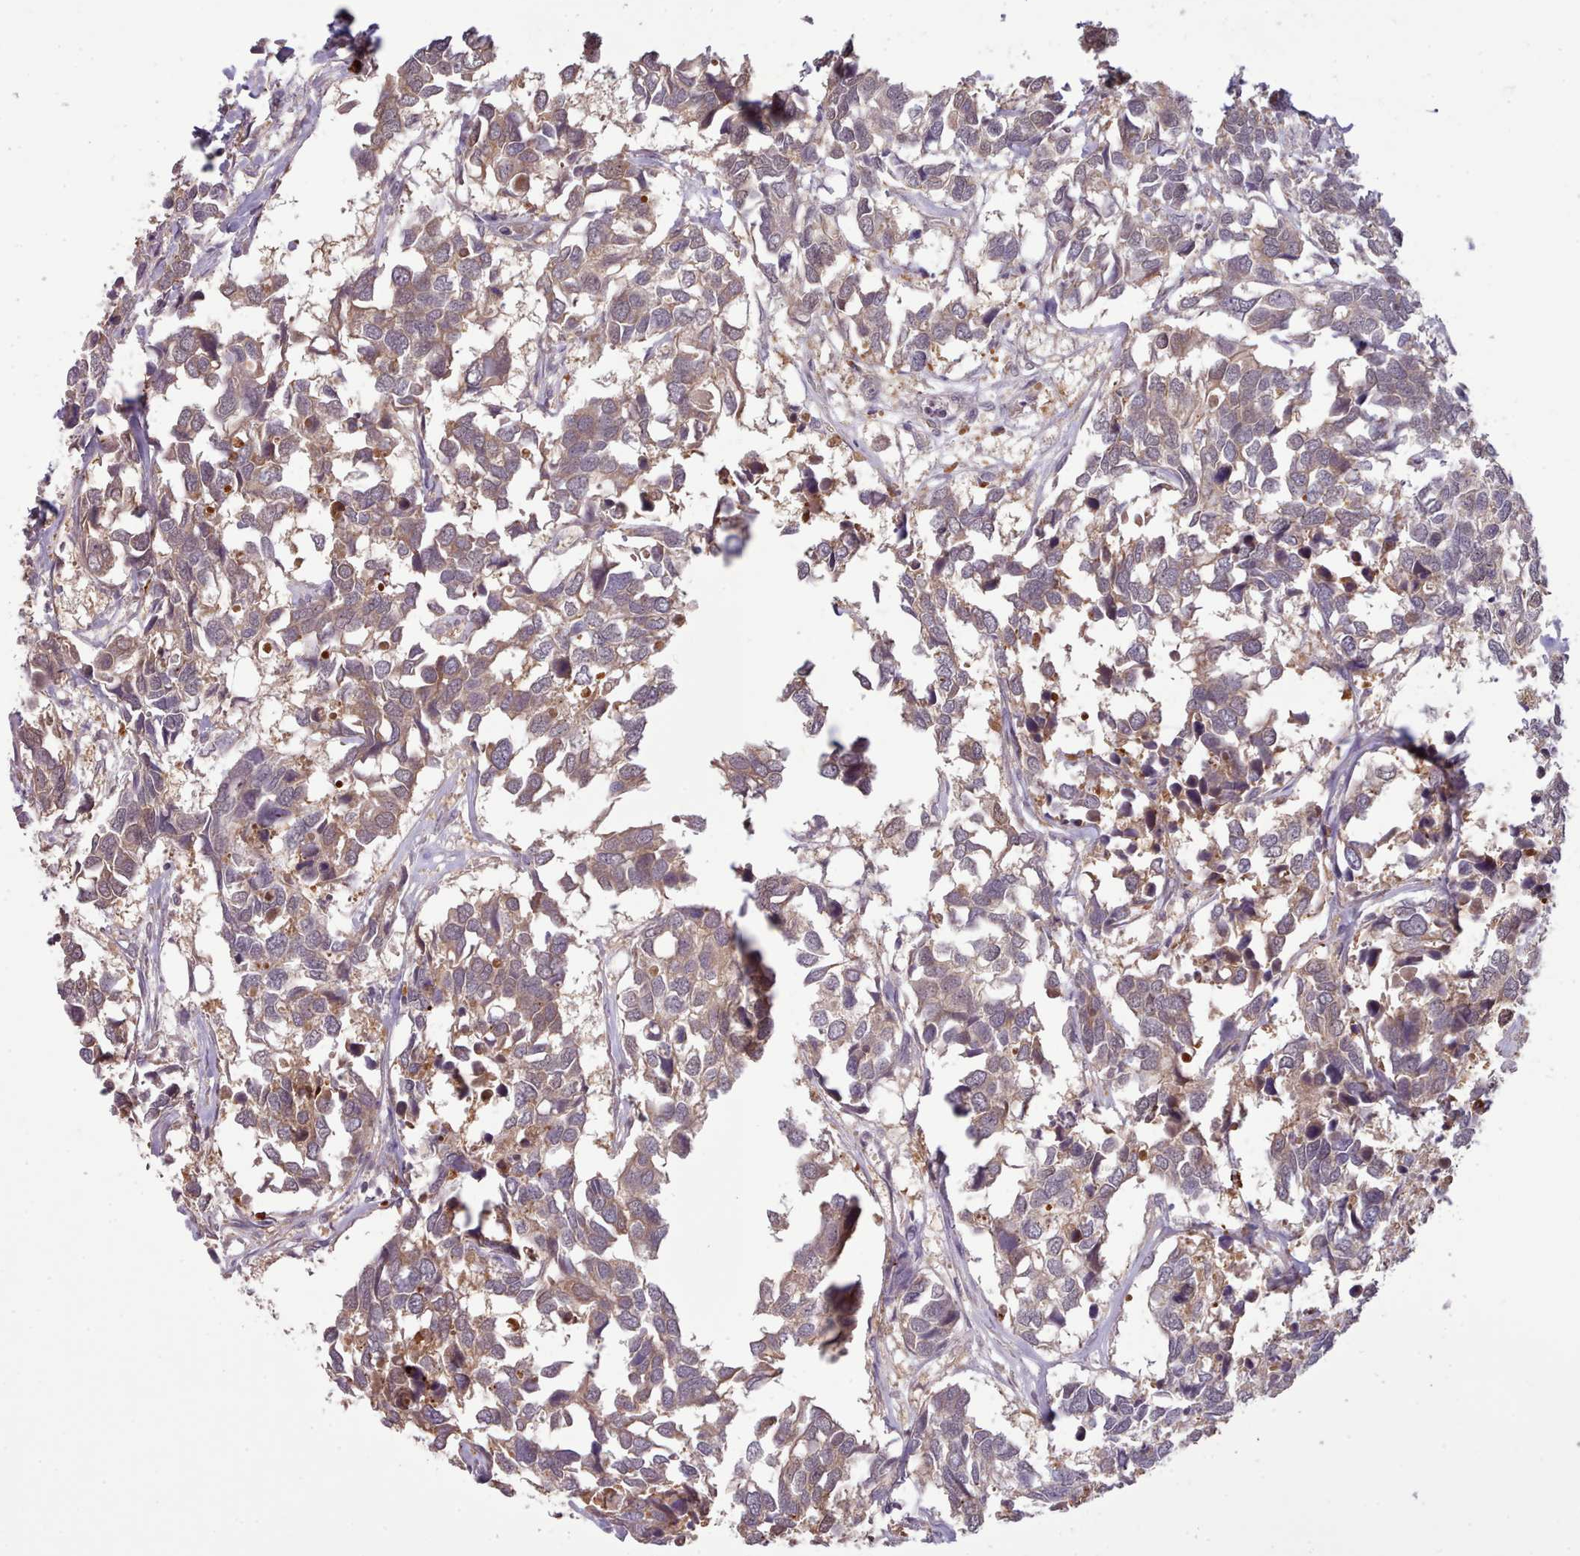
{"staining": {"intensity": "weak", "quantity": ">75%", "location": "cytoplasmic/membranous"}, "tissue": "breast cancer", "cell_type": "Tumor cells", "image_type": "cancer", "snomed": [{"axis": "morphology", "description": "Duct carcinoma"}, {"axis": "topography", "description": "Breast"}], "caption": "High-power microscopy captured an IHC photomicrograph of intraductal carcinoma (breast), revealing weak cytoplasmic/membranous expression in about >75% of tumor cells.", "gene": "ARL17A", "patient": {"sex": "female", "age": 83}}